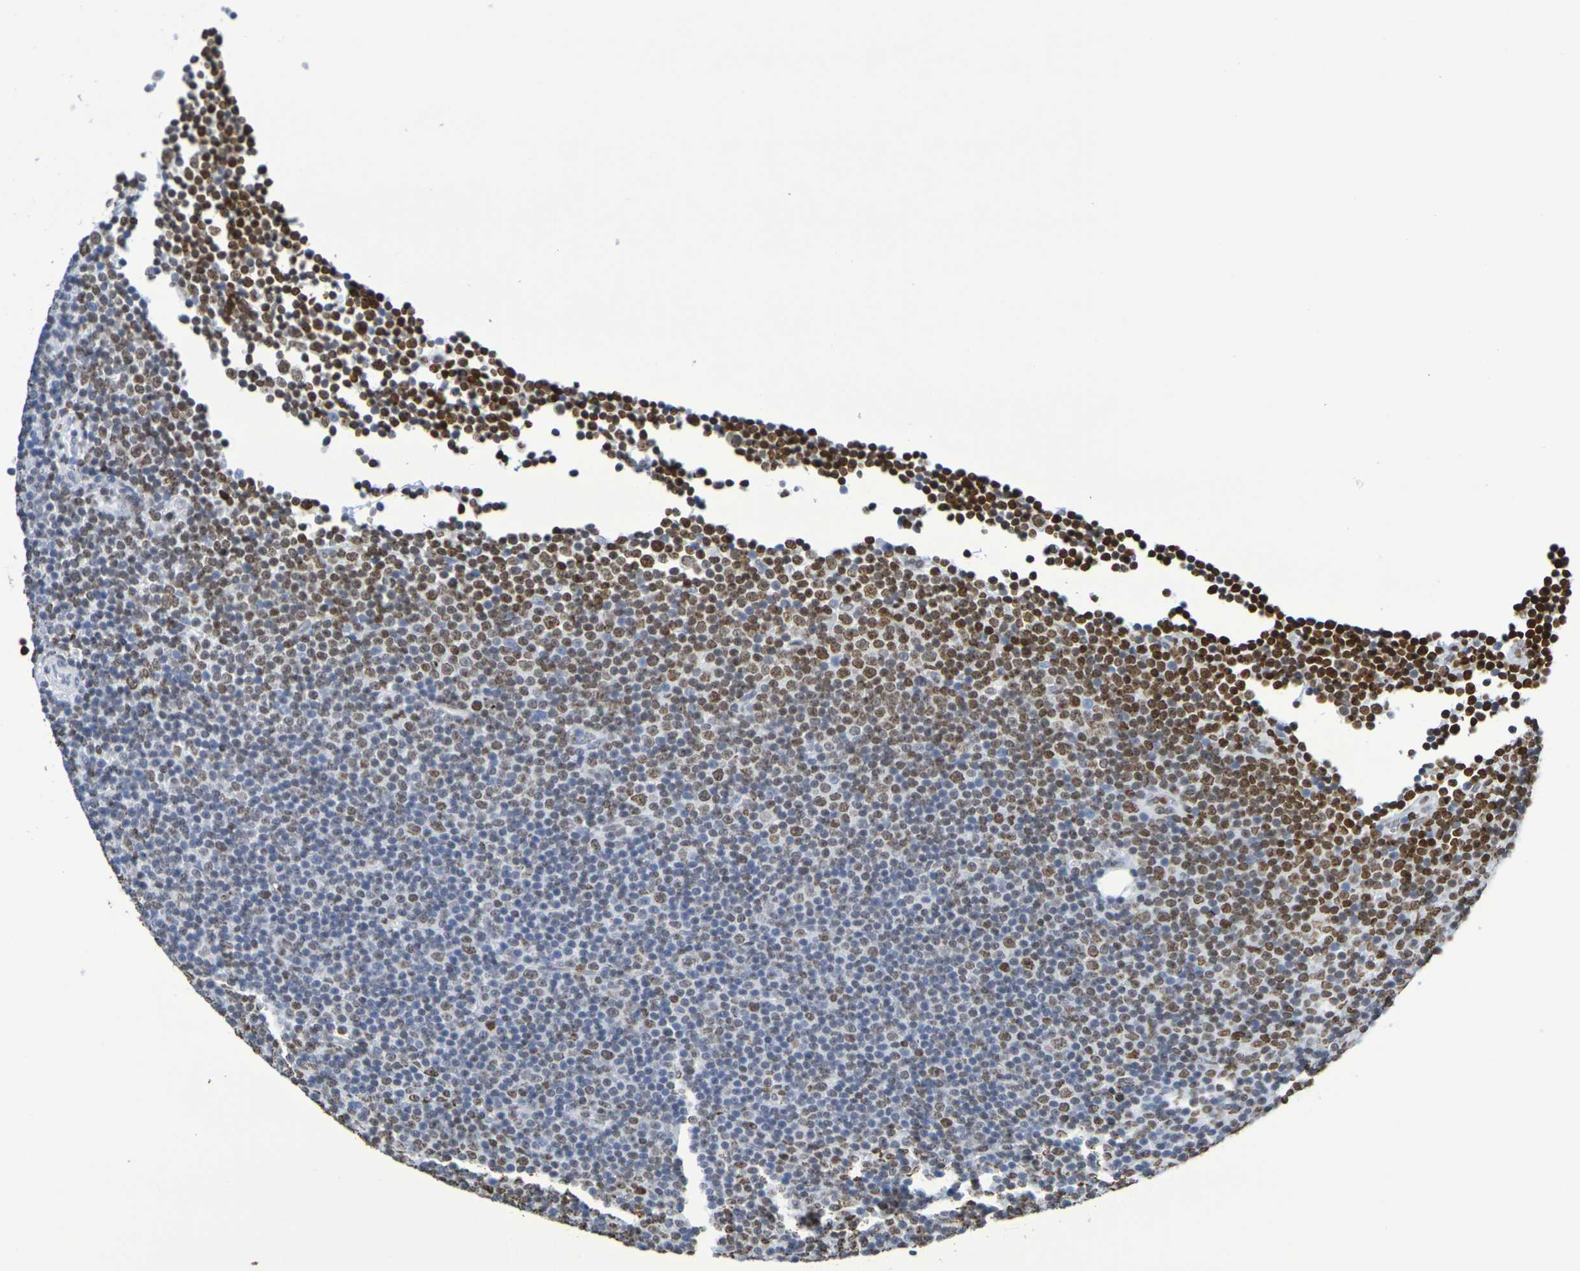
{"staining": {"intensity": "weak", "quantity": "25%-75%", "location": "nuclear"}, "tissue": "lymphoma", "cell_type": "Tumor cells", "image_type": "cancer", "snomed": [{"axis": "morphology", "description": "Malignant lymphoma, non-Hodgkin's type, Low grade"}, {"axis": "topography", "description": "Lymph node"}], "caption": "High-magnification brightfield microscopy of low-grade malignant lymphoma, non-Hodgkin's type stained with DAB (brown) and counterstained with hematoxylin (blue). tumor cells exhibit weak nuclear positivity is seen in about25%-75% of cells. (brown staining indicates protein expression, while blue staining denotes nuclei).", "gene": "H1-5", "patient": {"sex": "female", "age": 67}}